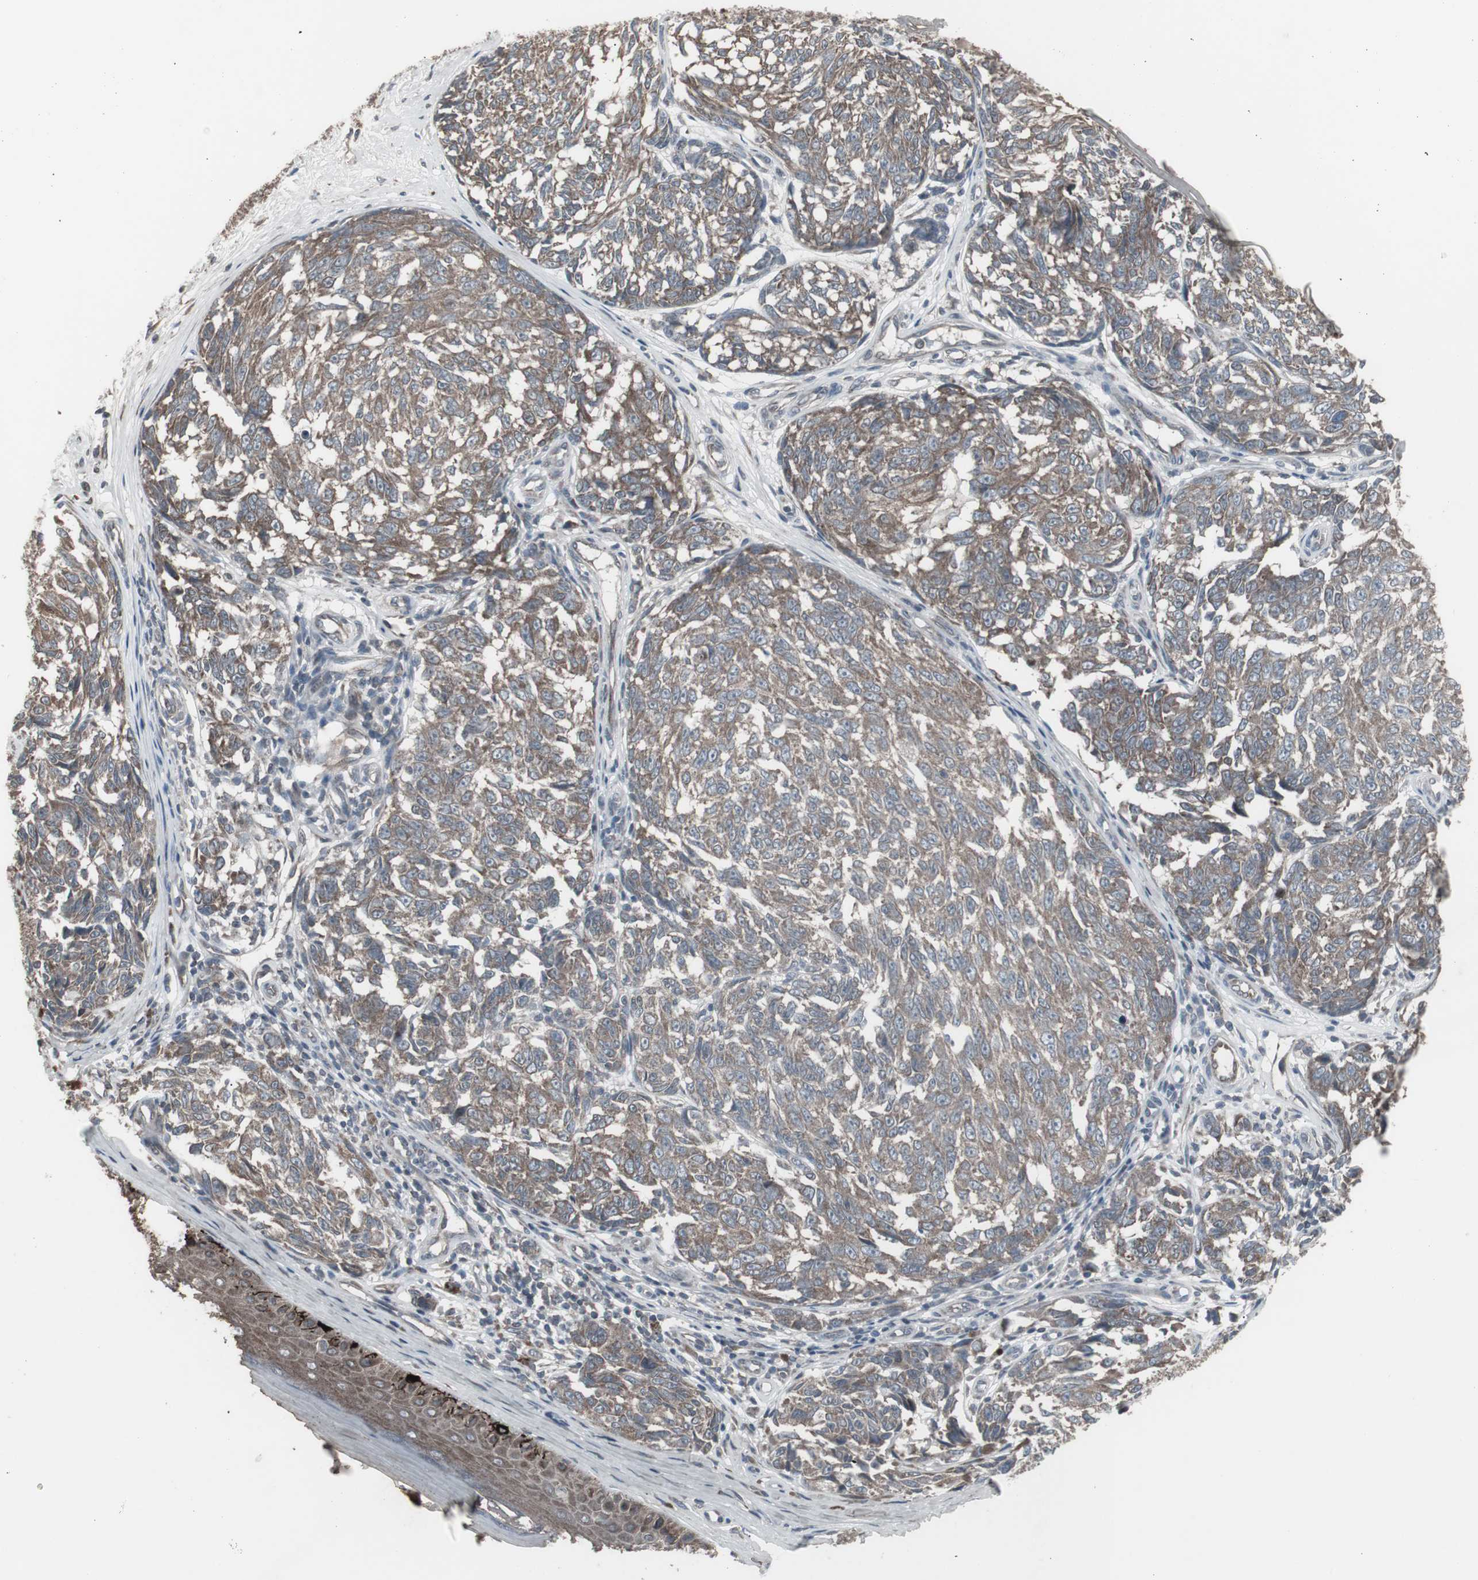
{"staining": {"intensity": "moderate", "quantity": ">75%", "location": "cytoplasmic/membranous"}, "tissue": "melanoma", "cell_type": "Tumor cells", "image_type": "cancer", "snomed": [{"axis": "morphology", "description": "Malignant melanoma, NOS"}, {"axis": "topography", "description": "Skin"}], "caption": "Malignant melanoma tissue exhibits moderate cytoplasmic/membranous expression in about >75% of tumor cells", "gene": "SSTR2", "patient": {"sex": "female", "age": 64}}